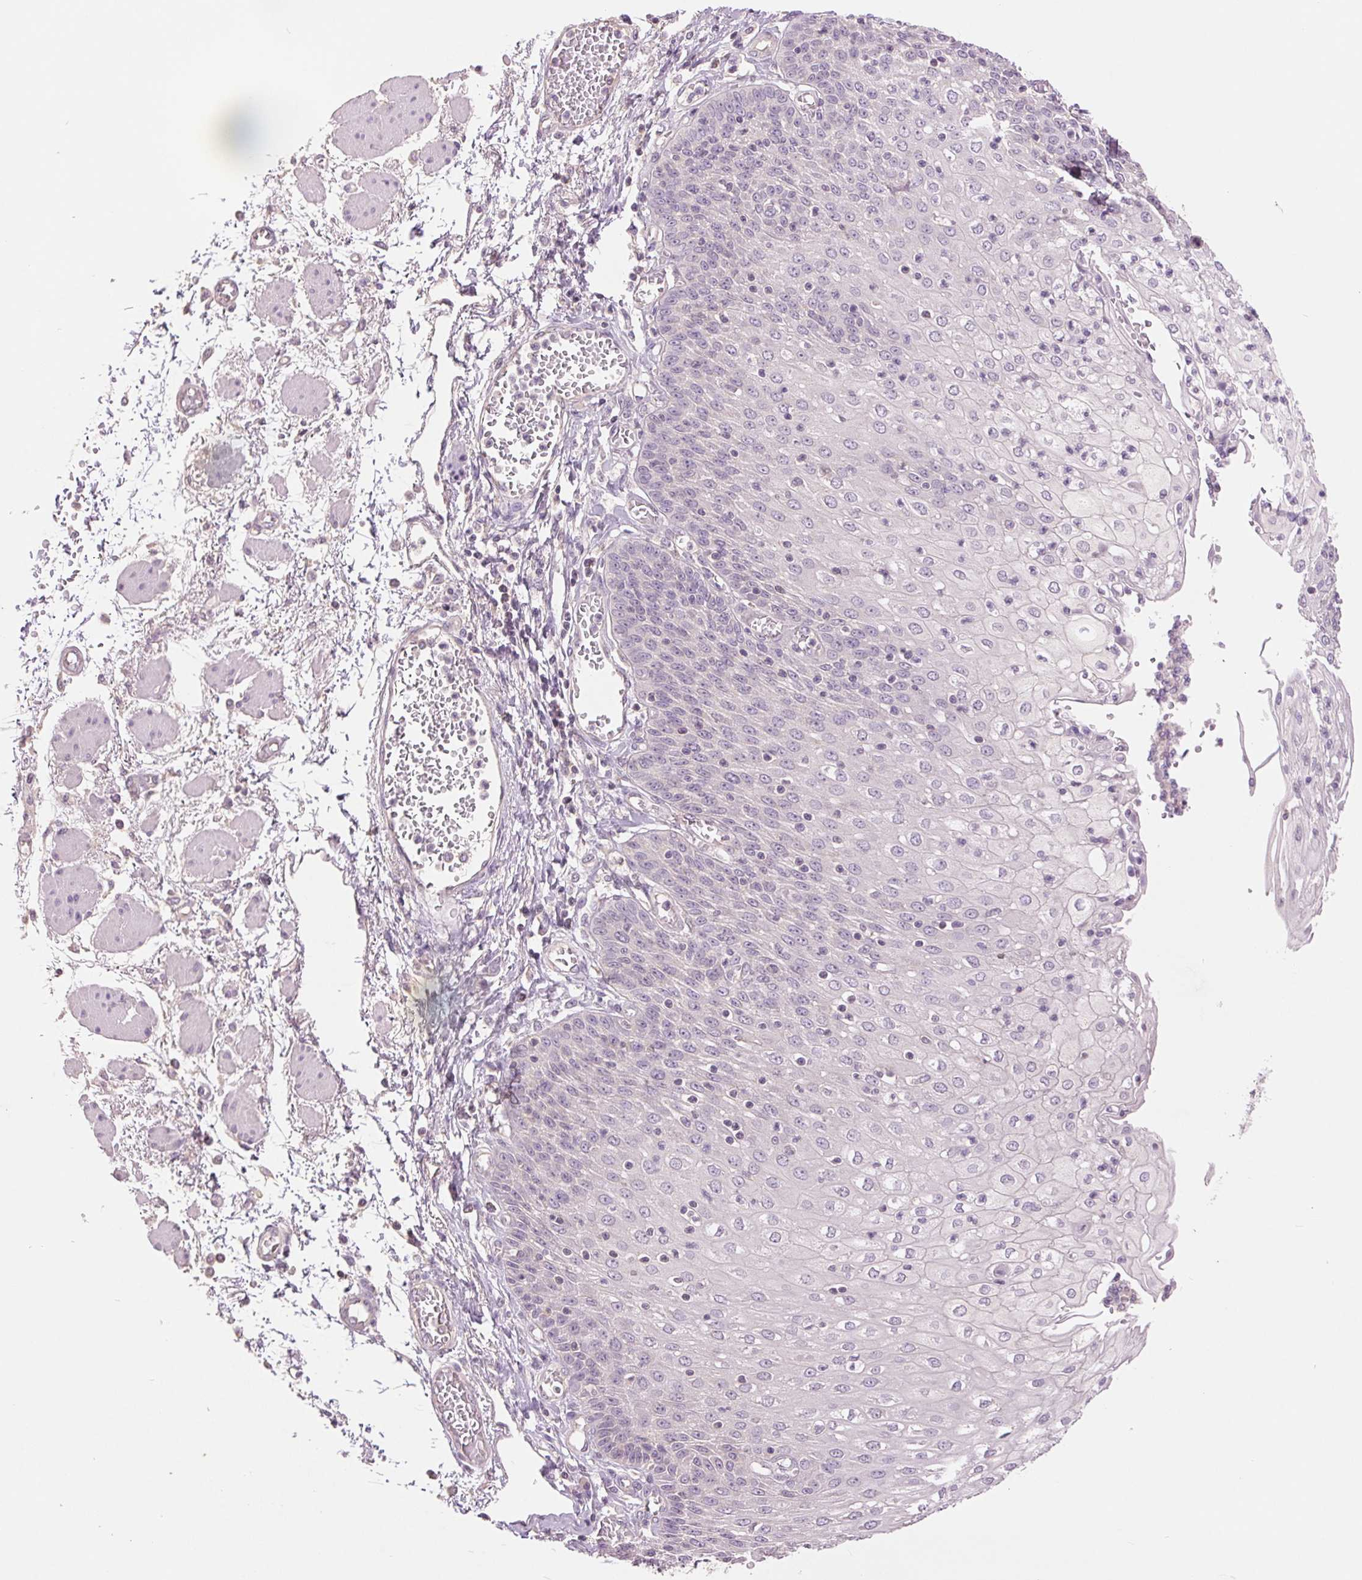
{"staining": {"intensity": "negative", "quantity": "none", "location": "none"}, "tissue": "esophagus", "cell_type": "Squamous epithelial cells", "image_type": "normal", "snomed": [{"axis": "morphology", "description": "Normal tissue, NOS"}, {"axis": "morphology", "description": "Adenocarcinoma, NOS"}, {"axis": "topography", "description": "Esophagus"}], "caption": "A high-resolution histopathology image shows immunohistochemistry (IHC) staining of normal esophagus, which shows no significant positivity in squamous epithelial cells. Nuclei are stained in blue.", "gene": "FXYD4", "patient": {"sex": "male", "age": 81}}